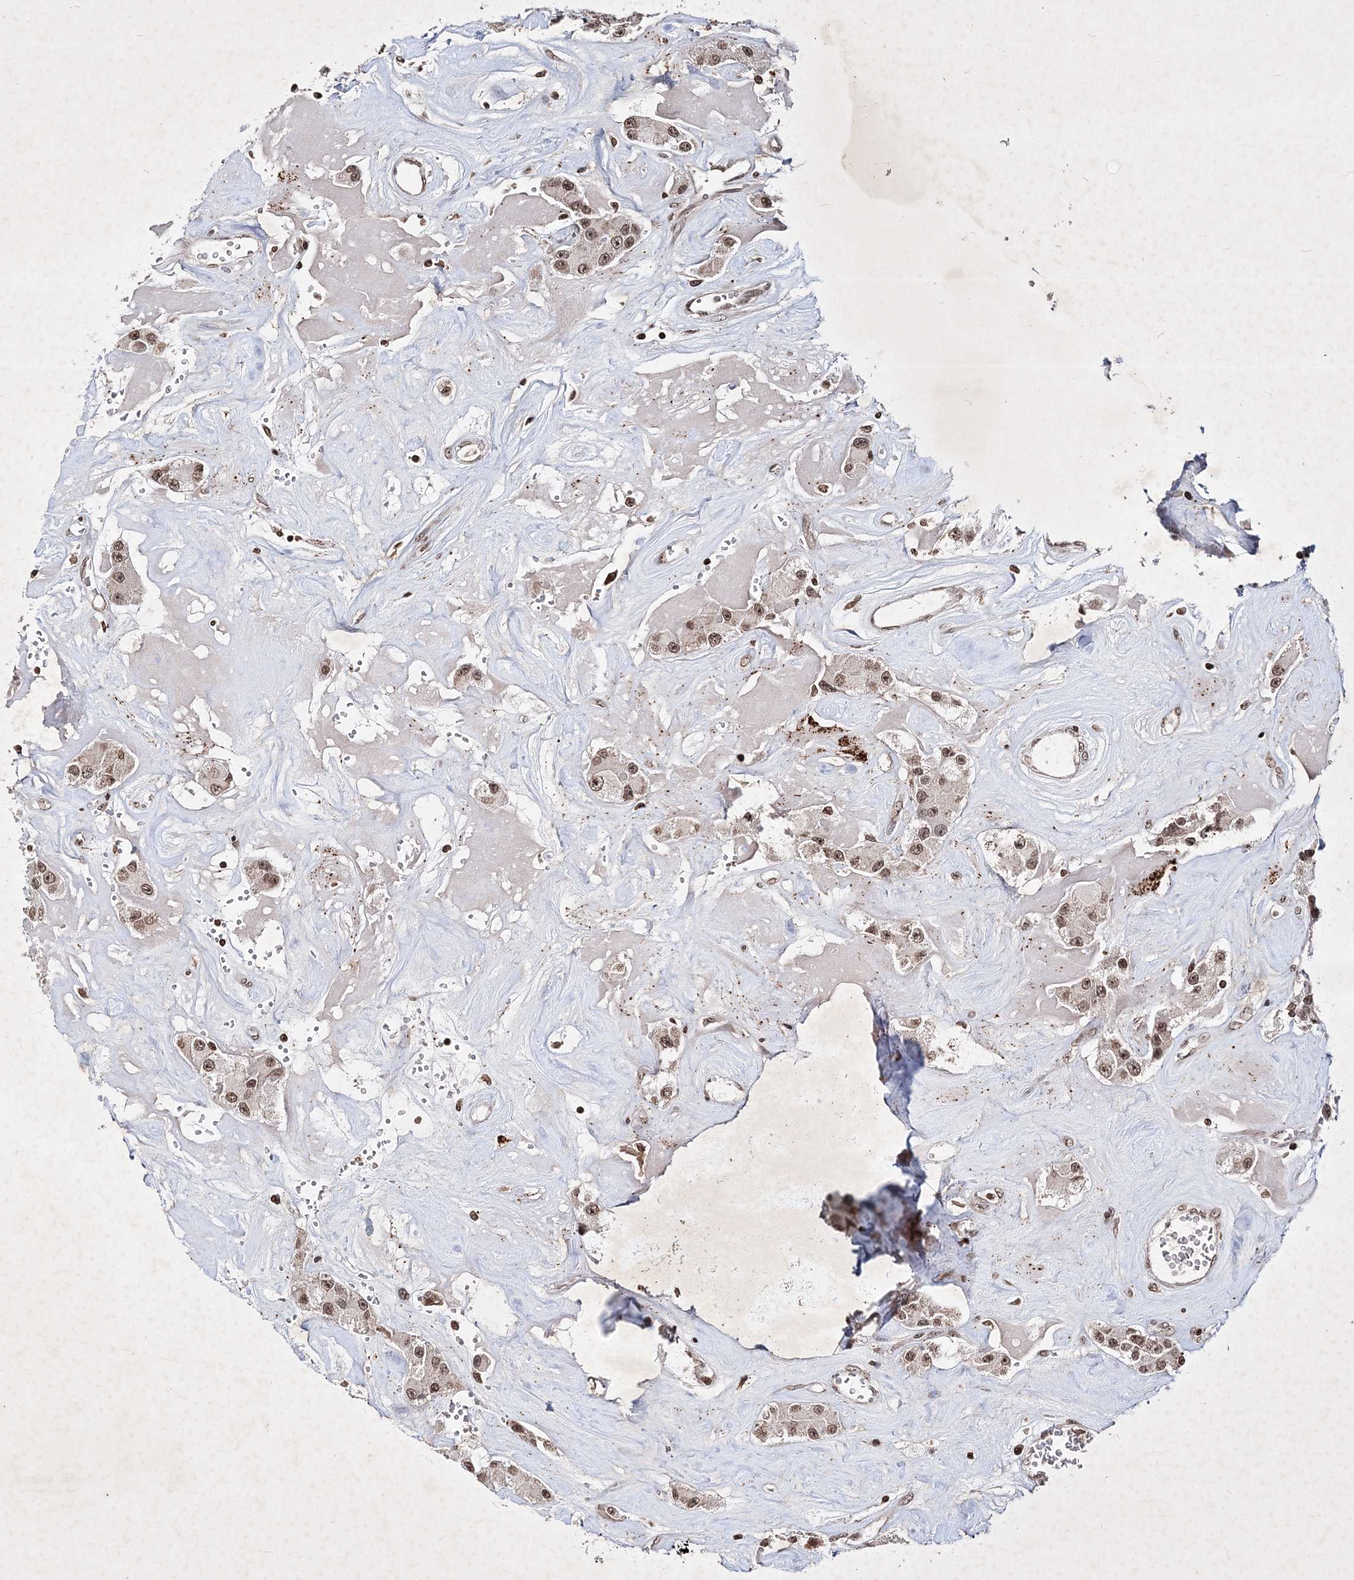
{"staining": {"intensity": "moderate", "quantity": ">75%", "location": "nuclear"}, "tissue": "carcinoid", "cell_type": "Tumor cells", "image_type": "cancer", "snomed": [{"axis": "morphology", "description": "Carcinoid, malignant, NOS"}, {"axis": "topography", "description": "Pancreas"}], "caption": "Carcinoid stained for a protein (brown) demonstrates moderate nuclear positive positivity in about >75% of tumor cells.", "gene": "SOWAHB", "patient": {"sex": "male", "age": 41}}